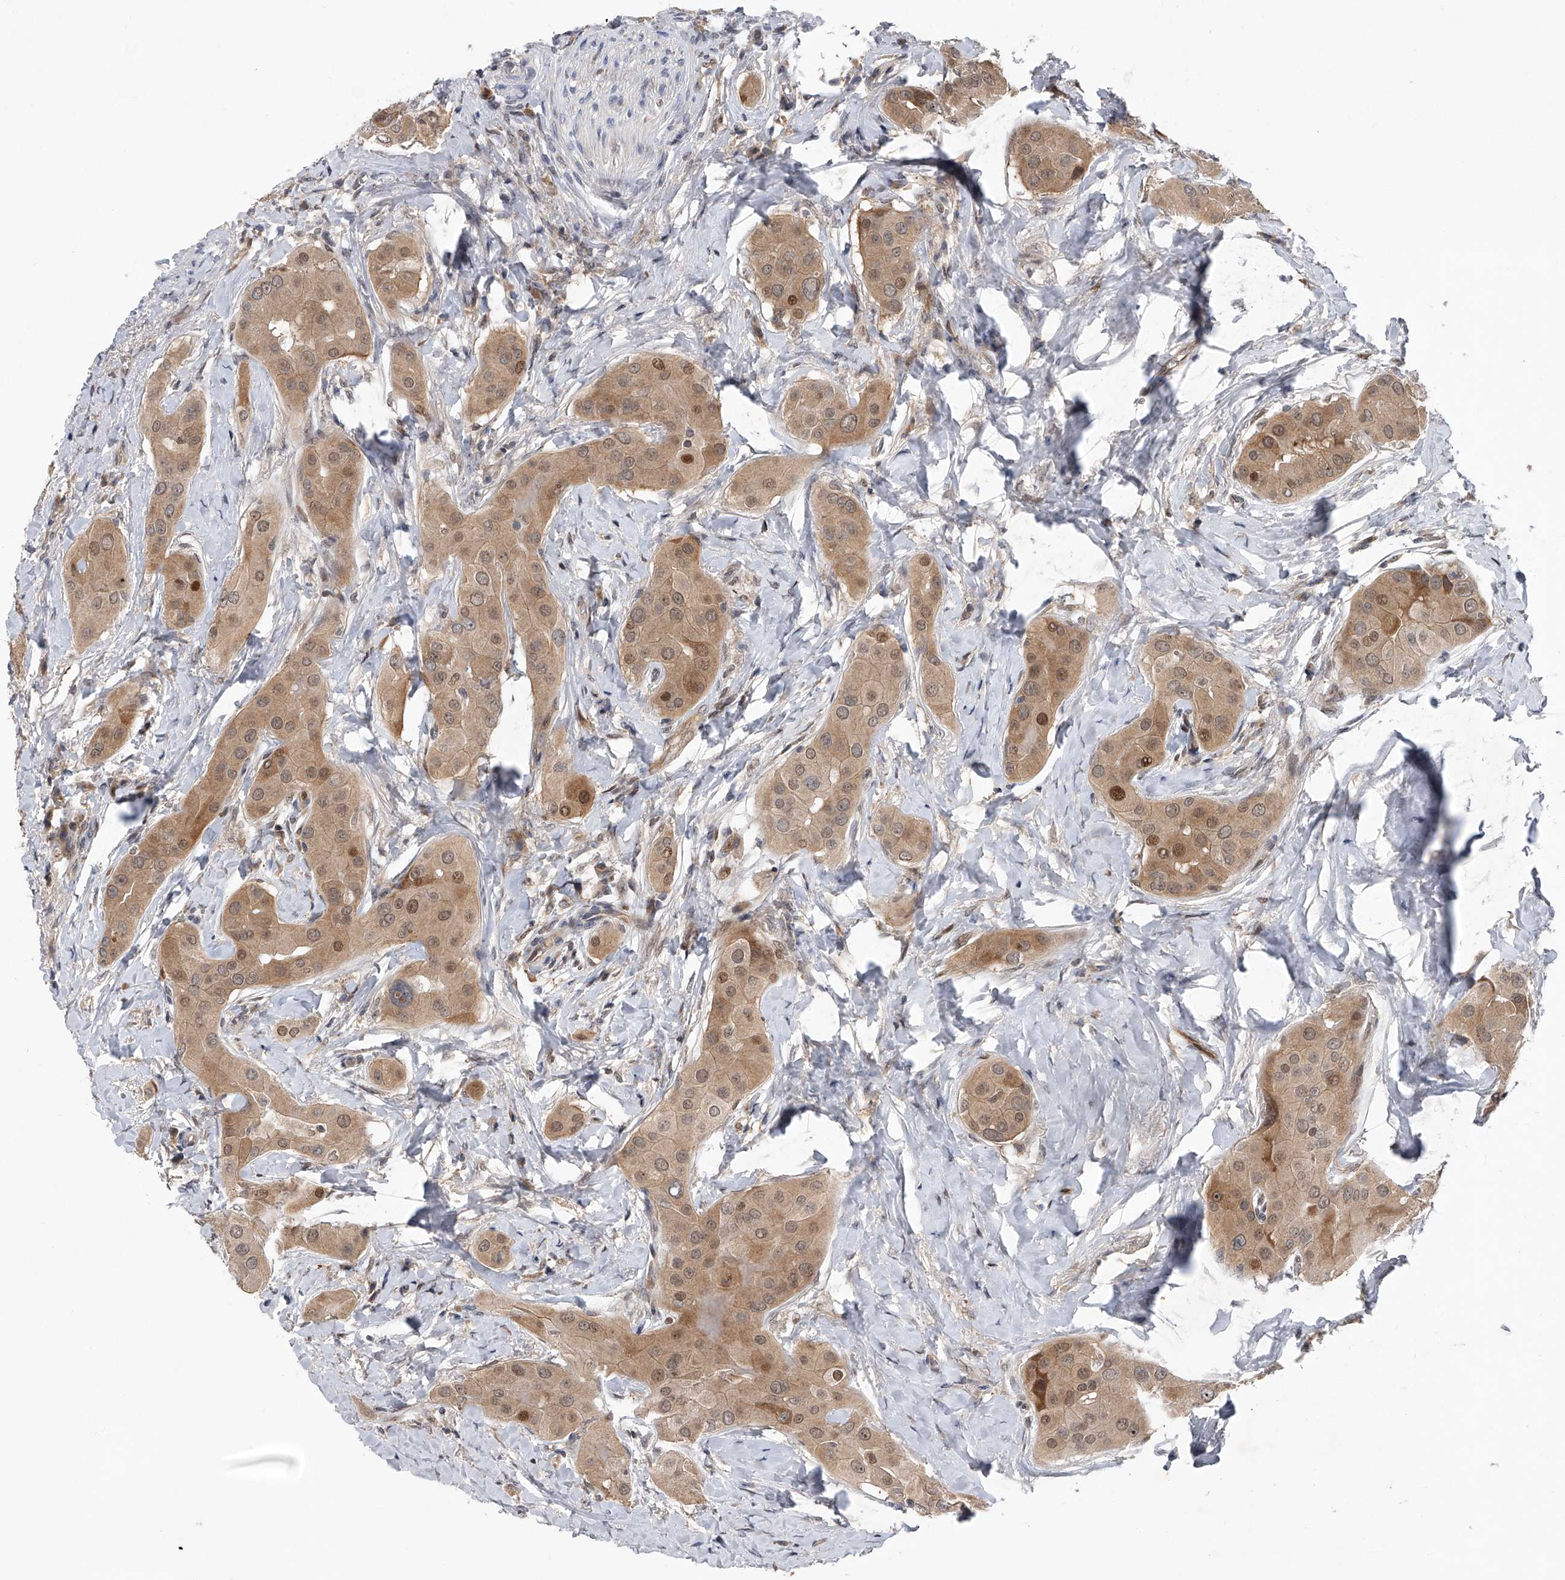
{"staining": {"intensity": "moderate", "quantity": ">75%", "location": "cytoplasmic/membranous,nuclear"}, "tissue": "thyroid cancer", "cell_type": "Tumor cells", "image_type": "cancer", "snomed": [{"axis": "morphology", "description": "Papillary adenocarcinoma, NOS"}, {"axis": "topography", "description": "Thyroid gland"}], "caption": "Papillary adenocarcinoma (thyroid) tissue shows moderate cytoplasmic/membranous and nuclear expression in about >75% of tumor cells", "gene": "RWDD2A", "patient": {"sex": "male", "age": 33}}